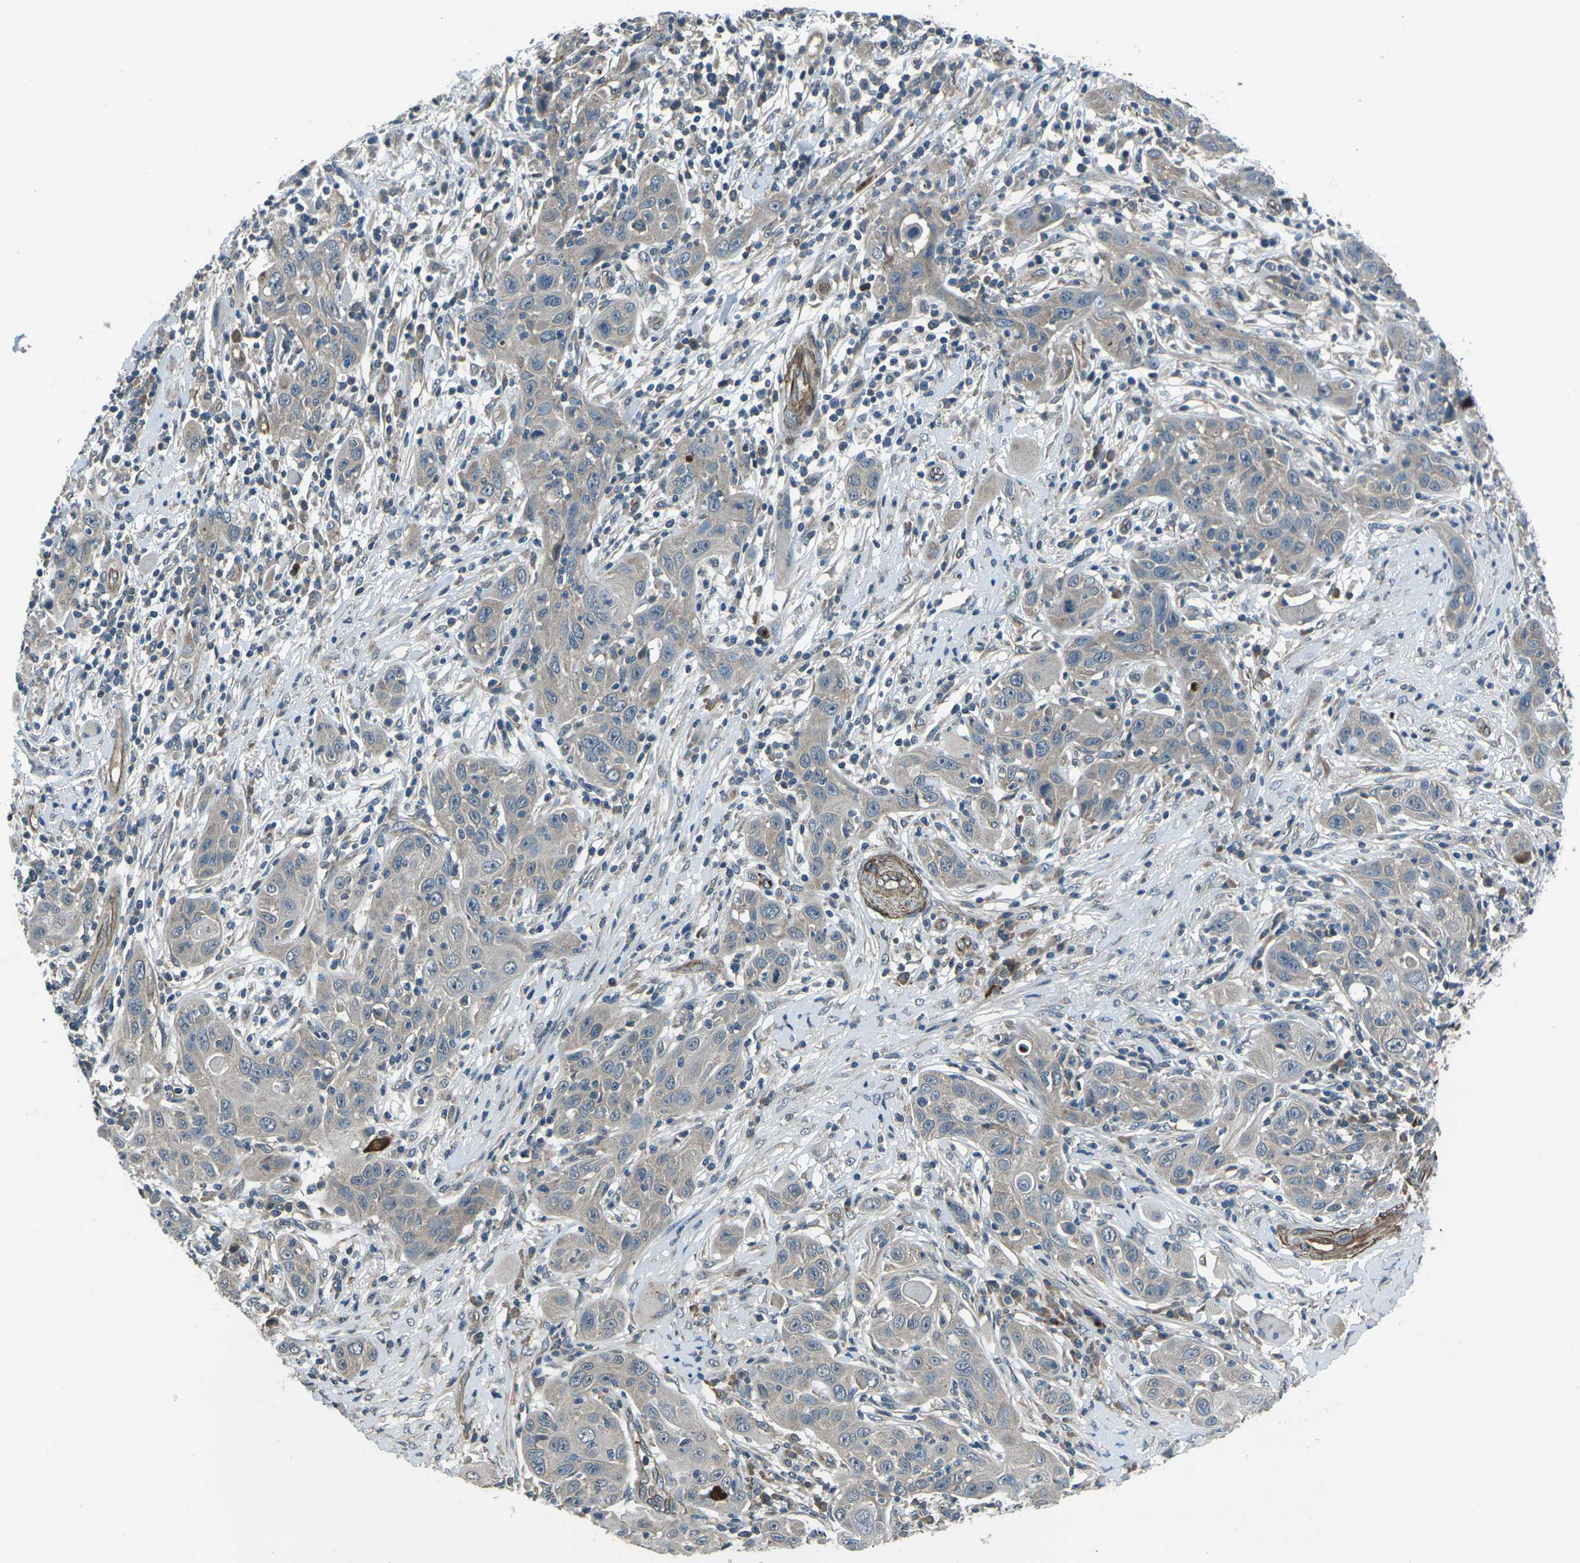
{"staining": {"intensity": "weak", "quantity": "<25%", "location": "cytoplasmic/membranous"}, "tissue": "skin cancer", "cell_type": "Tumor cells", "image_type": "cancer", "snomed": [{"axis": "morphology", "description": "Squamous cell carcinoma, NOS"}, {"axis": "topography", "description": "Skin"}], "caption": "Immunohistochemistry of human skin cancer (squamous cell carcinoma) reveals no expression in tumor cells.", "gene": "AFAP1", "patient": {"sex": "female", "age": 88}}